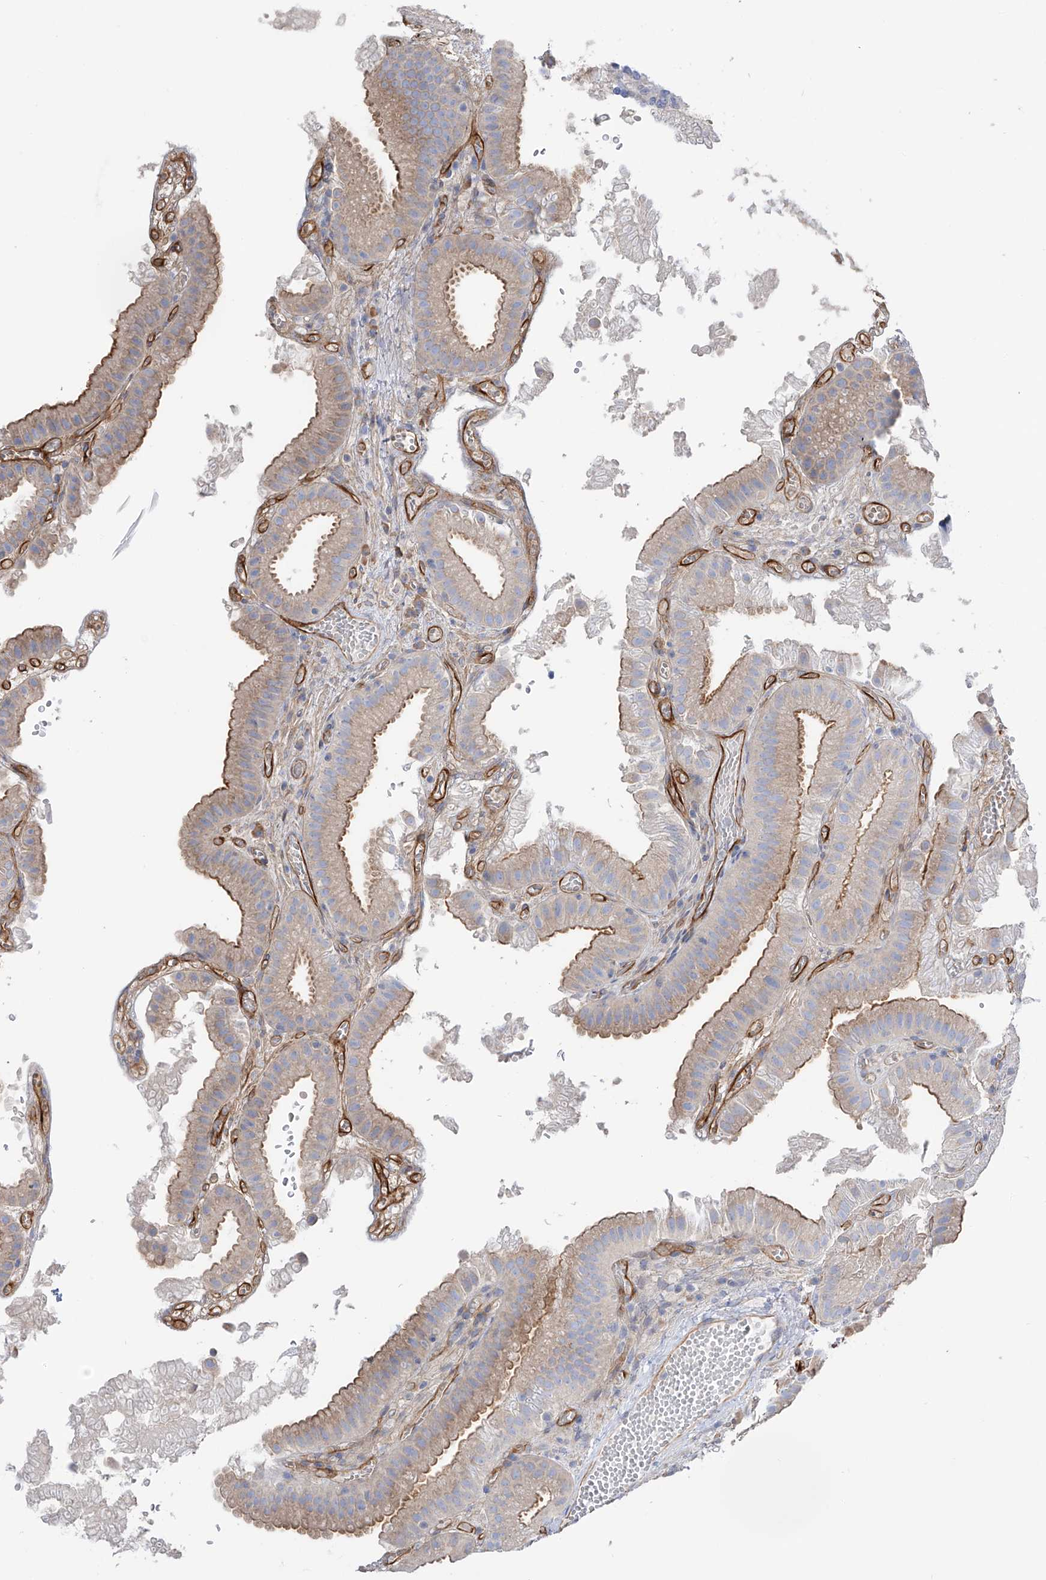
{"staining": {"intensity": "moderate", "quantity": ">75%", "location": "cytoplasmic/membranous"}, "tissue": "gallbladder", "cell_type": "Glandular cells", "image_type": "normal", "snomed": [{"axis": "morphology", "description": "Normal tissue, NOS"}, {"axis": "topography", "description": "Gallbladder"}], "caption": "A high-resolution micrograph shows immunohistochemistry (IHC) staining of unremarkable gallbladder, which exhibits moderate cytoplasmic/membranous expression in approximately >75% of glandular cells. Nuclei are stained in blue.", "gene": "LCA5", "patient": {"sex": "female", "age": 30}}